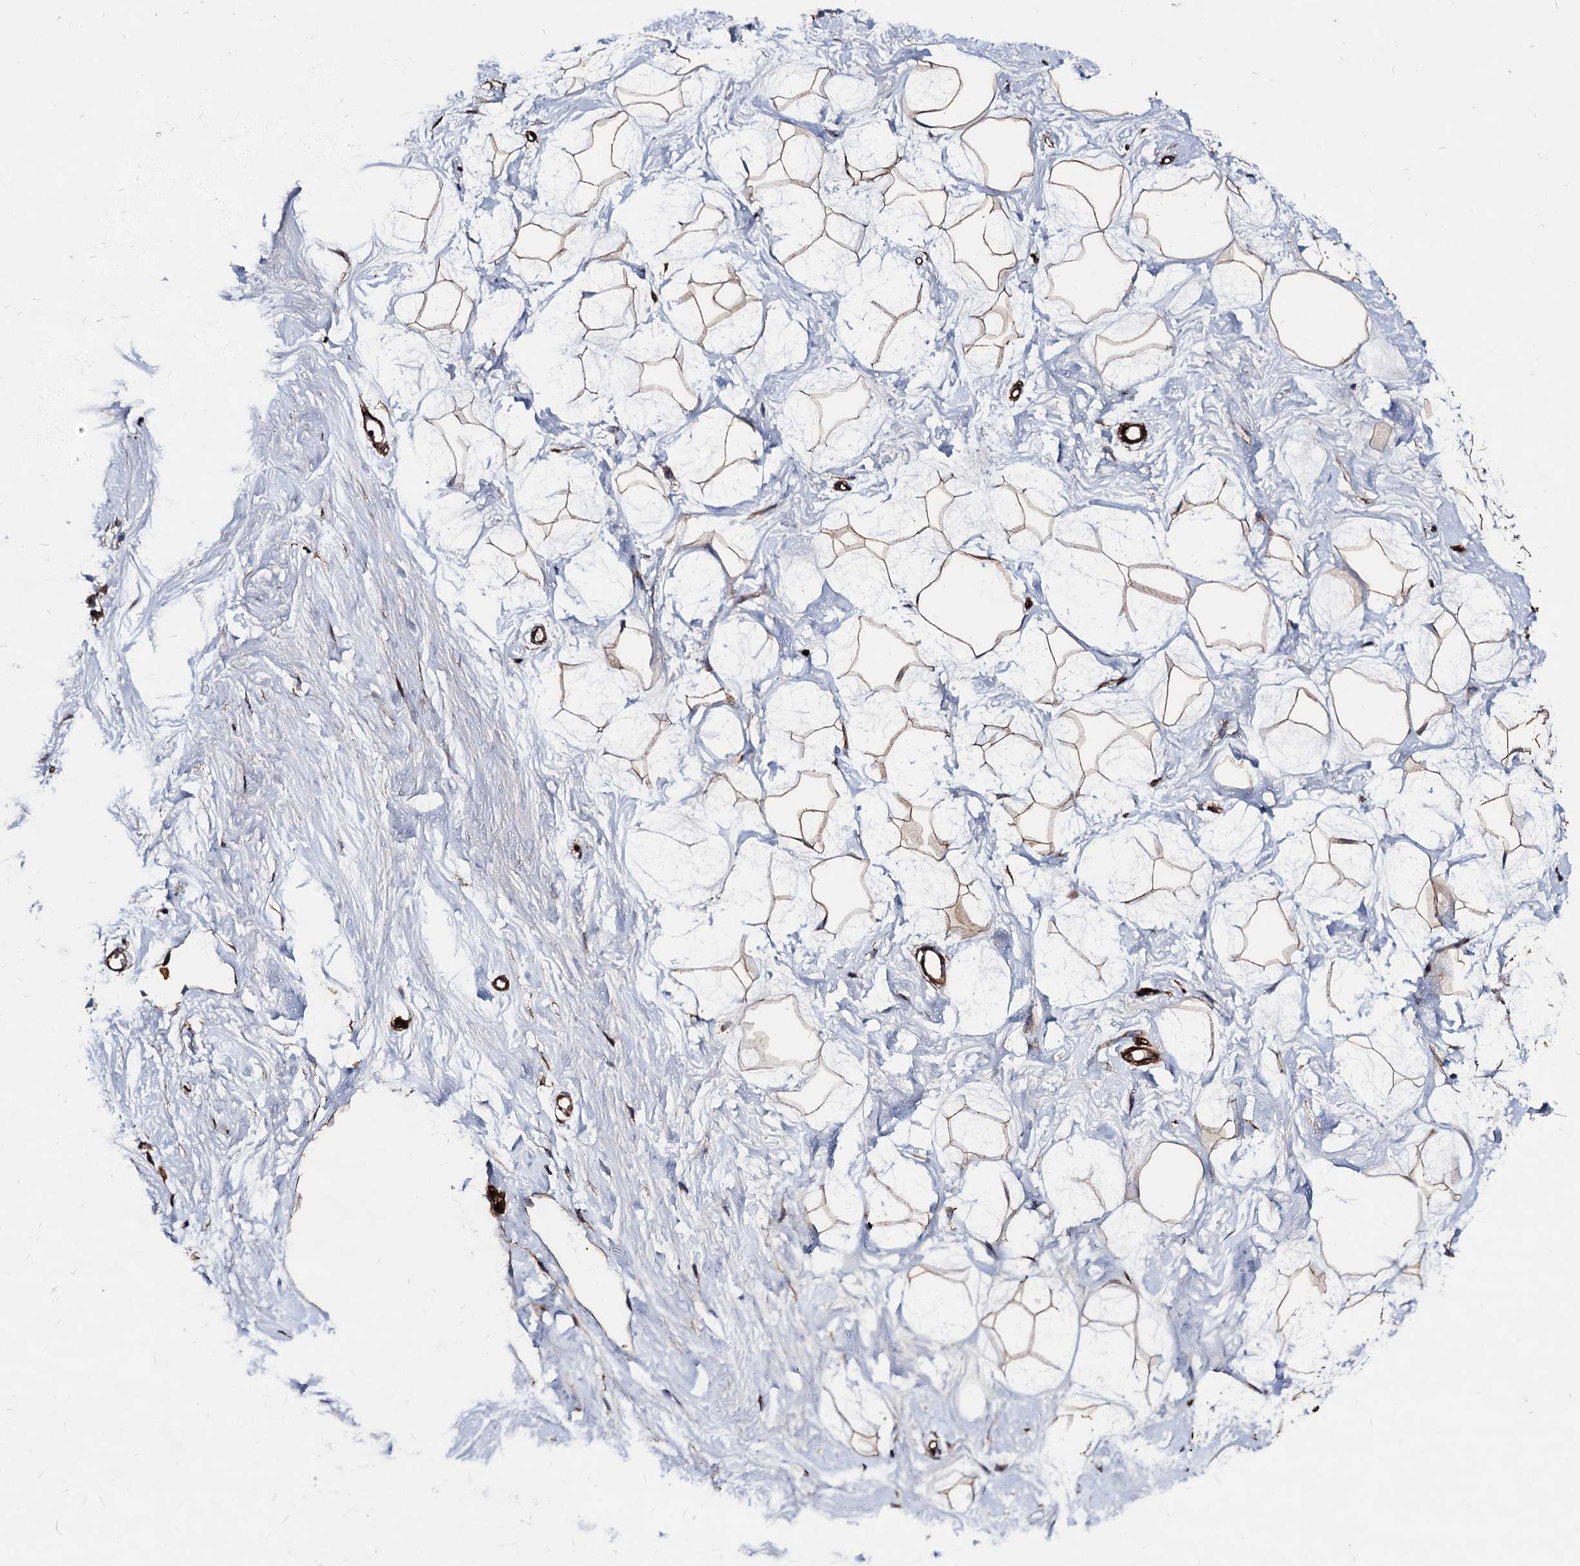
{"staining": {"intensity": "moderate", "quantity": "25%-75%", "location": "cytoplasmic/membranous"}, "tissue": "breast", "cell_type": "Adipocytes", "image_type": "normal", "snomed": [{"axis": "morphology", "description": "Normal tissue, NOS"}, {"axis": "morphology", "description": "Adenoma, NOS"}, {"axis": "topography", "description": "Breast"}], "caption": "A micrograph of human breast stained for a protein reveals moderate cytoplasmic/membranous brown staining in adipocytes.", "gene": "WDR11", "patient": {"sex": "female", "age": 23}}